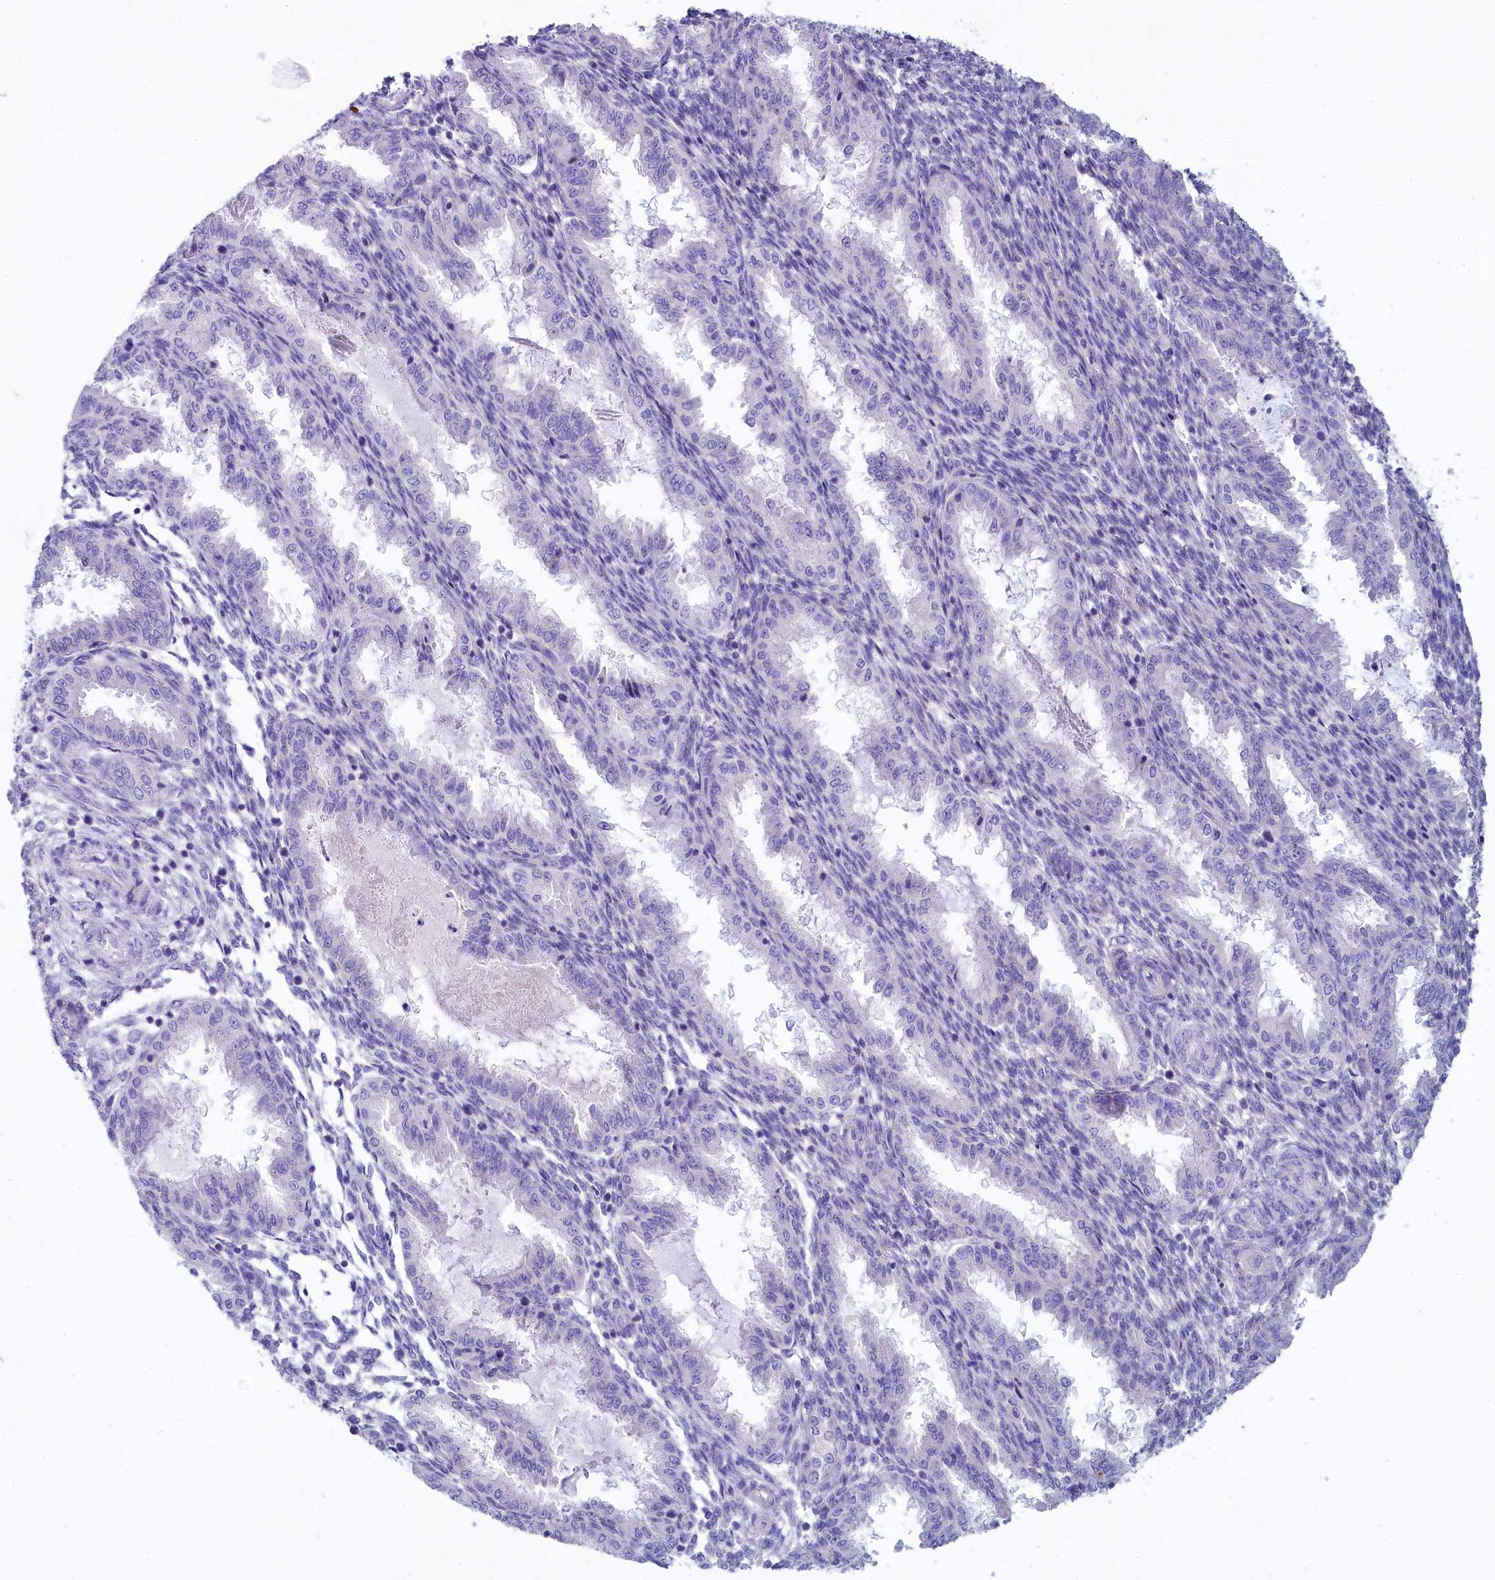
{"staining": {"intensity": "negative", "quantity": "none", "location": "none"}, "tissue": "endometrium", "cell_type": "Cells in endometrial stroma", "image_type": "normal", "snomed": [{"axis": "morphology", "description": "Normal tissue, NOS"}, {"axis": "topography", "description": "Endometrium"}], "caption": "This is a histopathology image of immunohistochemistry staining of benign endometrium, which shows no positivity in cells in endometrial stroma.", "gene": "VPS26B", "patient": {"sex": "female", "age": 33}}